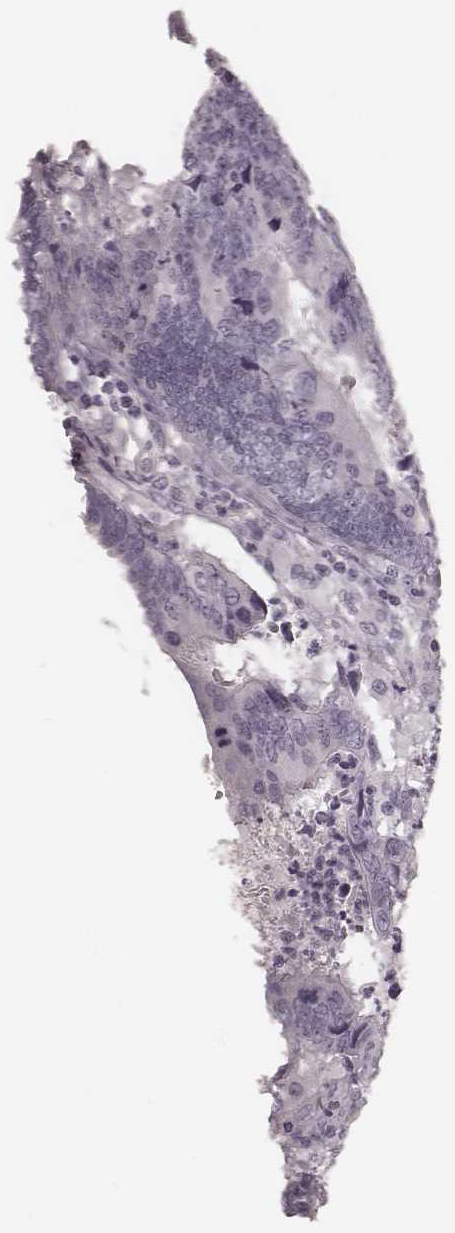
{"staining": {"intensity": "negative", "quantity": "none", "location": "none"}, "tissue": "colorectal cancer", "cell_type": "Tumor cells", "image_type": "cancer", "snomed": [{"axis": "morphology", "description": "Adenocarcinoma, NOS"}, {"axis": "topography", "description": "Colon"}], "caption": "Image shows no protein staining in tumor cells of colorectal cancer (adenocarcinoma) tissue. (Stains: DAB (3,3'-diaminobenzidine) immunohistochemistry with hematoxylin counter stain, Microscopy: brightfield microscopy at high magnification).", "gene": "SPA17", "patient": {"sex": "female", "age": 82}}